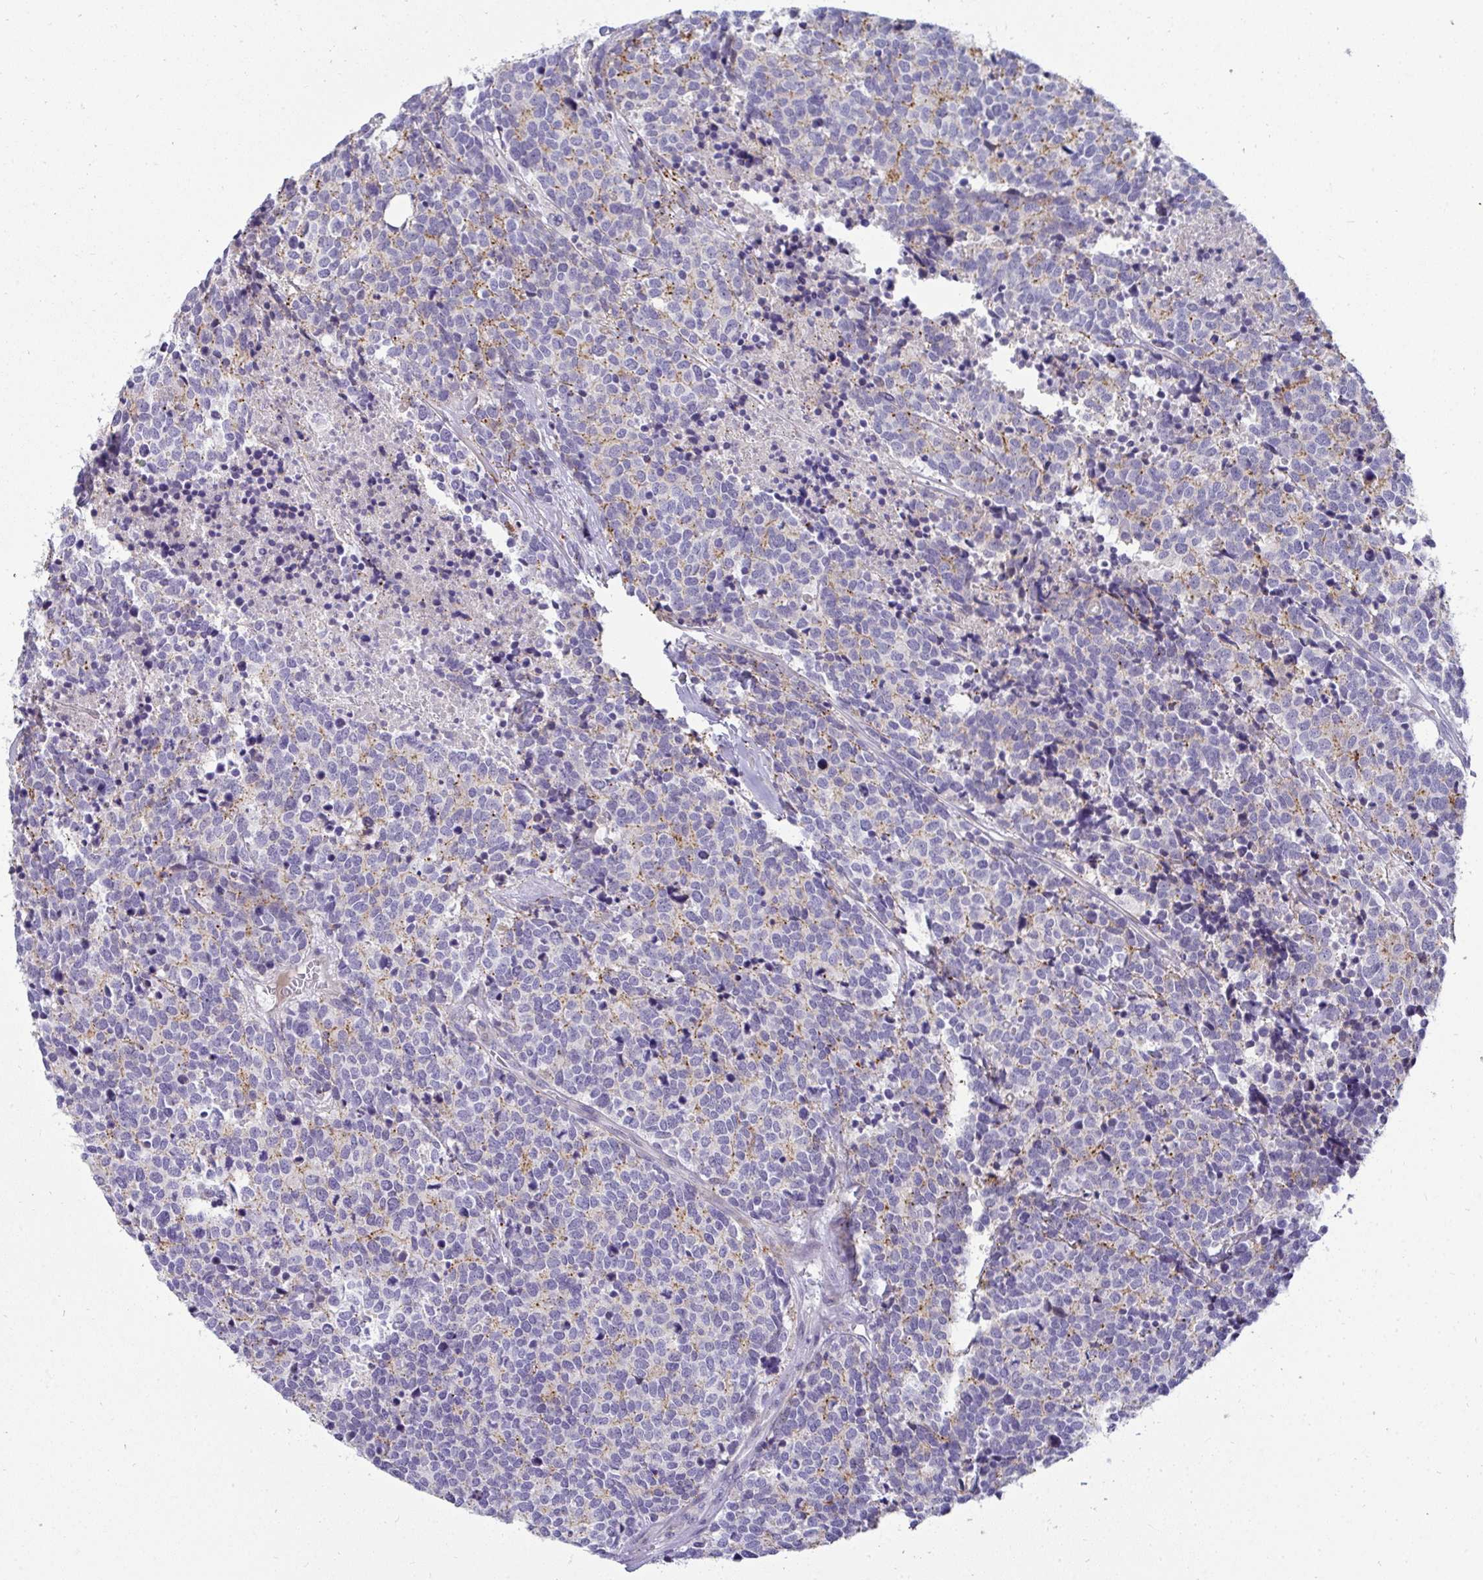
{"staining": {"intensity": "weak", "quantity": "25%-75%", "location": "cytoplasmic/membranous"}, "tissue": "carcinoid", "cell_type": "Tumor cells", "image_type": "cancer", "snomed": [{"axis": "morphology", "description": "Carcinoid, malignant, NOS"}, {"axis": "topography", "description": "Skin"}], "caption": "Immunohistochemical staining of human carcinoid reveals weak cytoplasmic/membranous protein expression in approximately 25%-75% of tumor cells. The staining was performed using DAB (3,3'-diaminobenzidine), with brown indicating positive protein expression. Nuclei are stained blue with hematoxylin.", "gene": "AK5", "patient": {"sex": "female", "age": 79}}